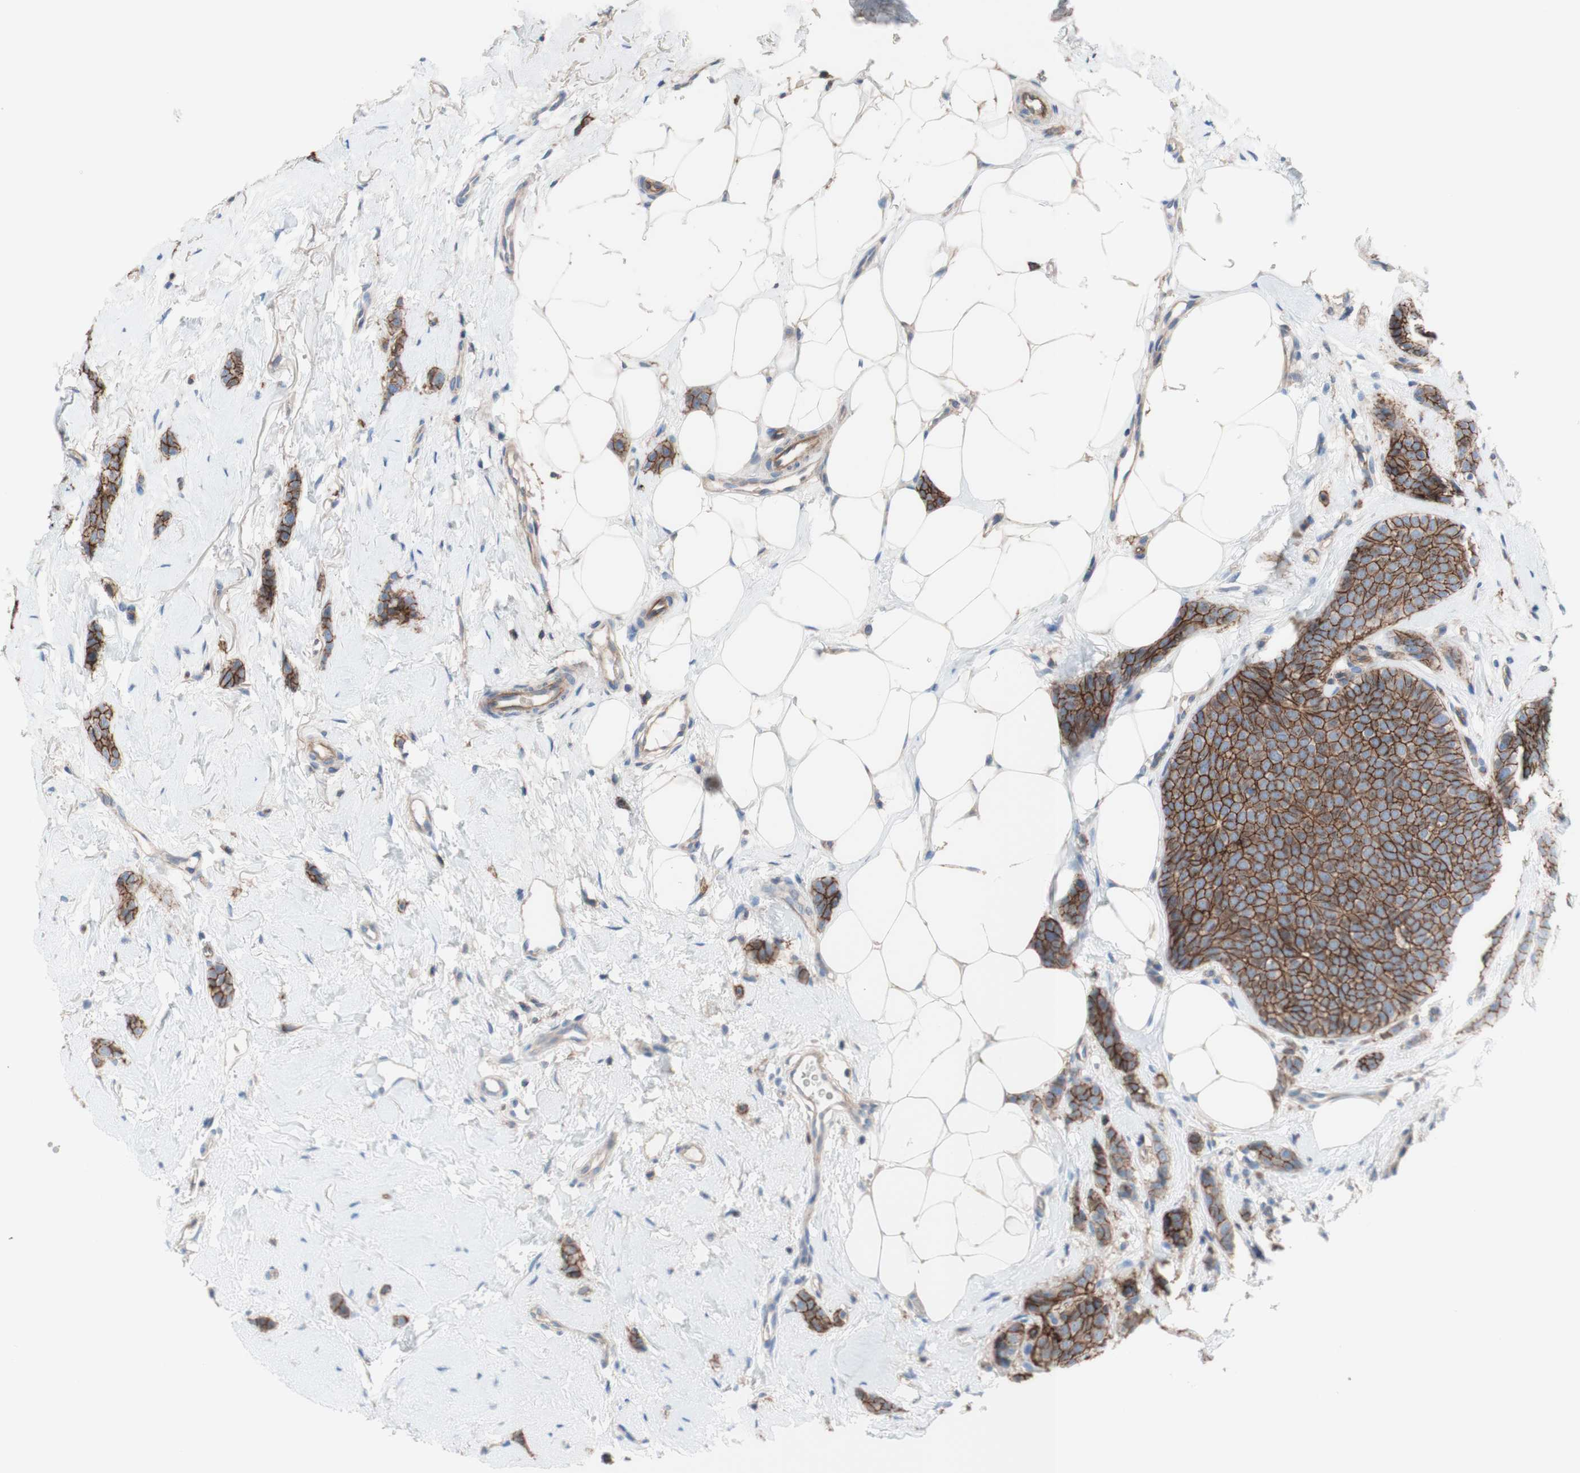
{"staining": {"intensity": "moderate", "quantity": ">75%", "location": "cytoplasmic/membranous"}, "tissue": "breast cancer", "cell_type": "Tumor cells", "image_type": "cancer", "snomed": [{"axis": "morphology", "description": "Lobular carcinoma"}, {"axis": "topography", "description": "Skin"}, {"axis": "topography", "description": "Breast"}], "caption": "Breast cancer (lobular carcinoma) stained with immunohistochemistry (IHC) exhibits moderate cytoplasmic/membranous positivity in approximately >75% of tumor cells.", "gene": "CD46", "patient": {"sex": "female", "age": 46}}